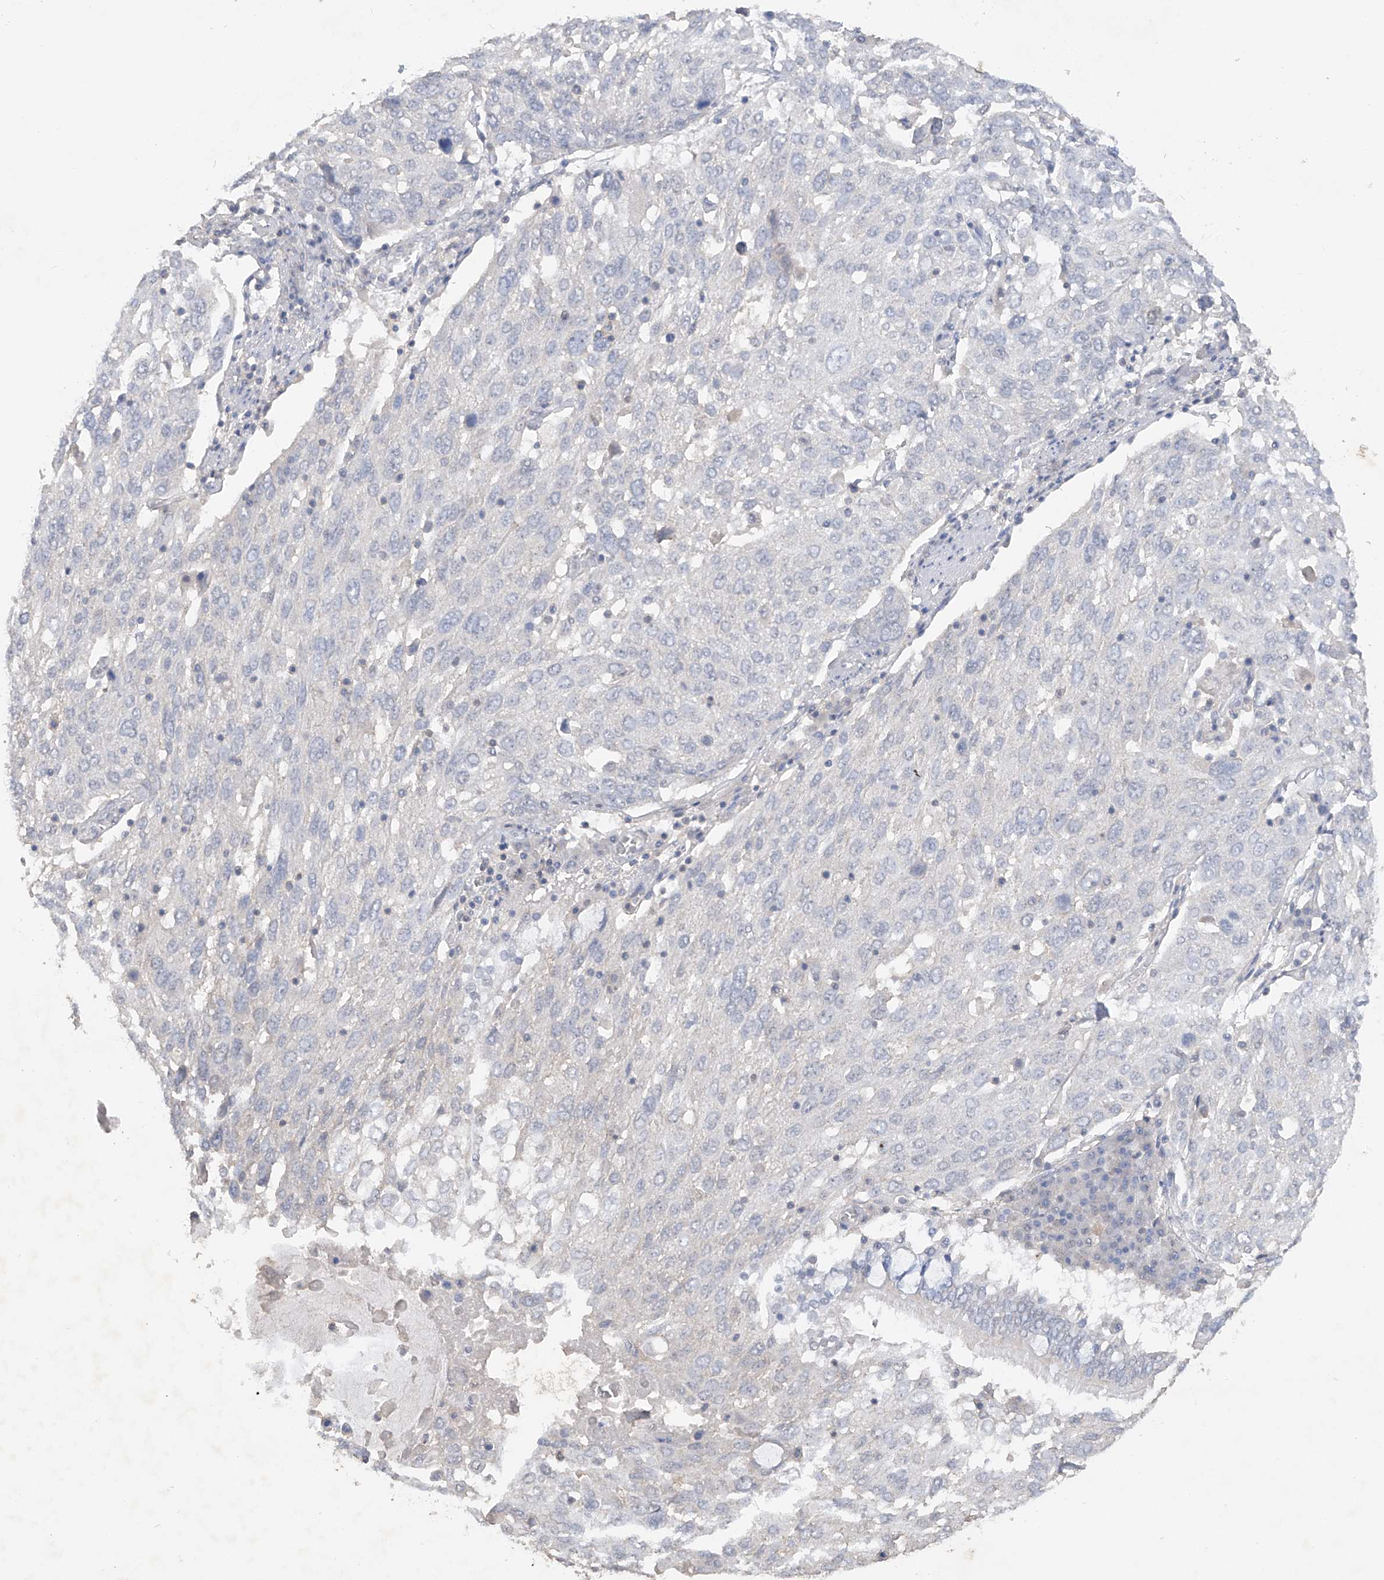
{"staining": {"intensity": "negative", "quantity": "none", "location": "none"}, "tissue": "lung cancer", "cell_type": "Tumor cells", "image_type": "cancer", "snomed": [{"axis": "morphology", "description": "Squamous cell carcinoma, NOS"}, {"axis": "topography", "description": "Lung"}], "caption": "Human squamous cell carcinoma (lung) stained for a protein using immunohistochemistry (IHC) exhibits no staining in tumor cells.", "gene": "HAS3", "patient": {"sex": "male", "age": 65}}